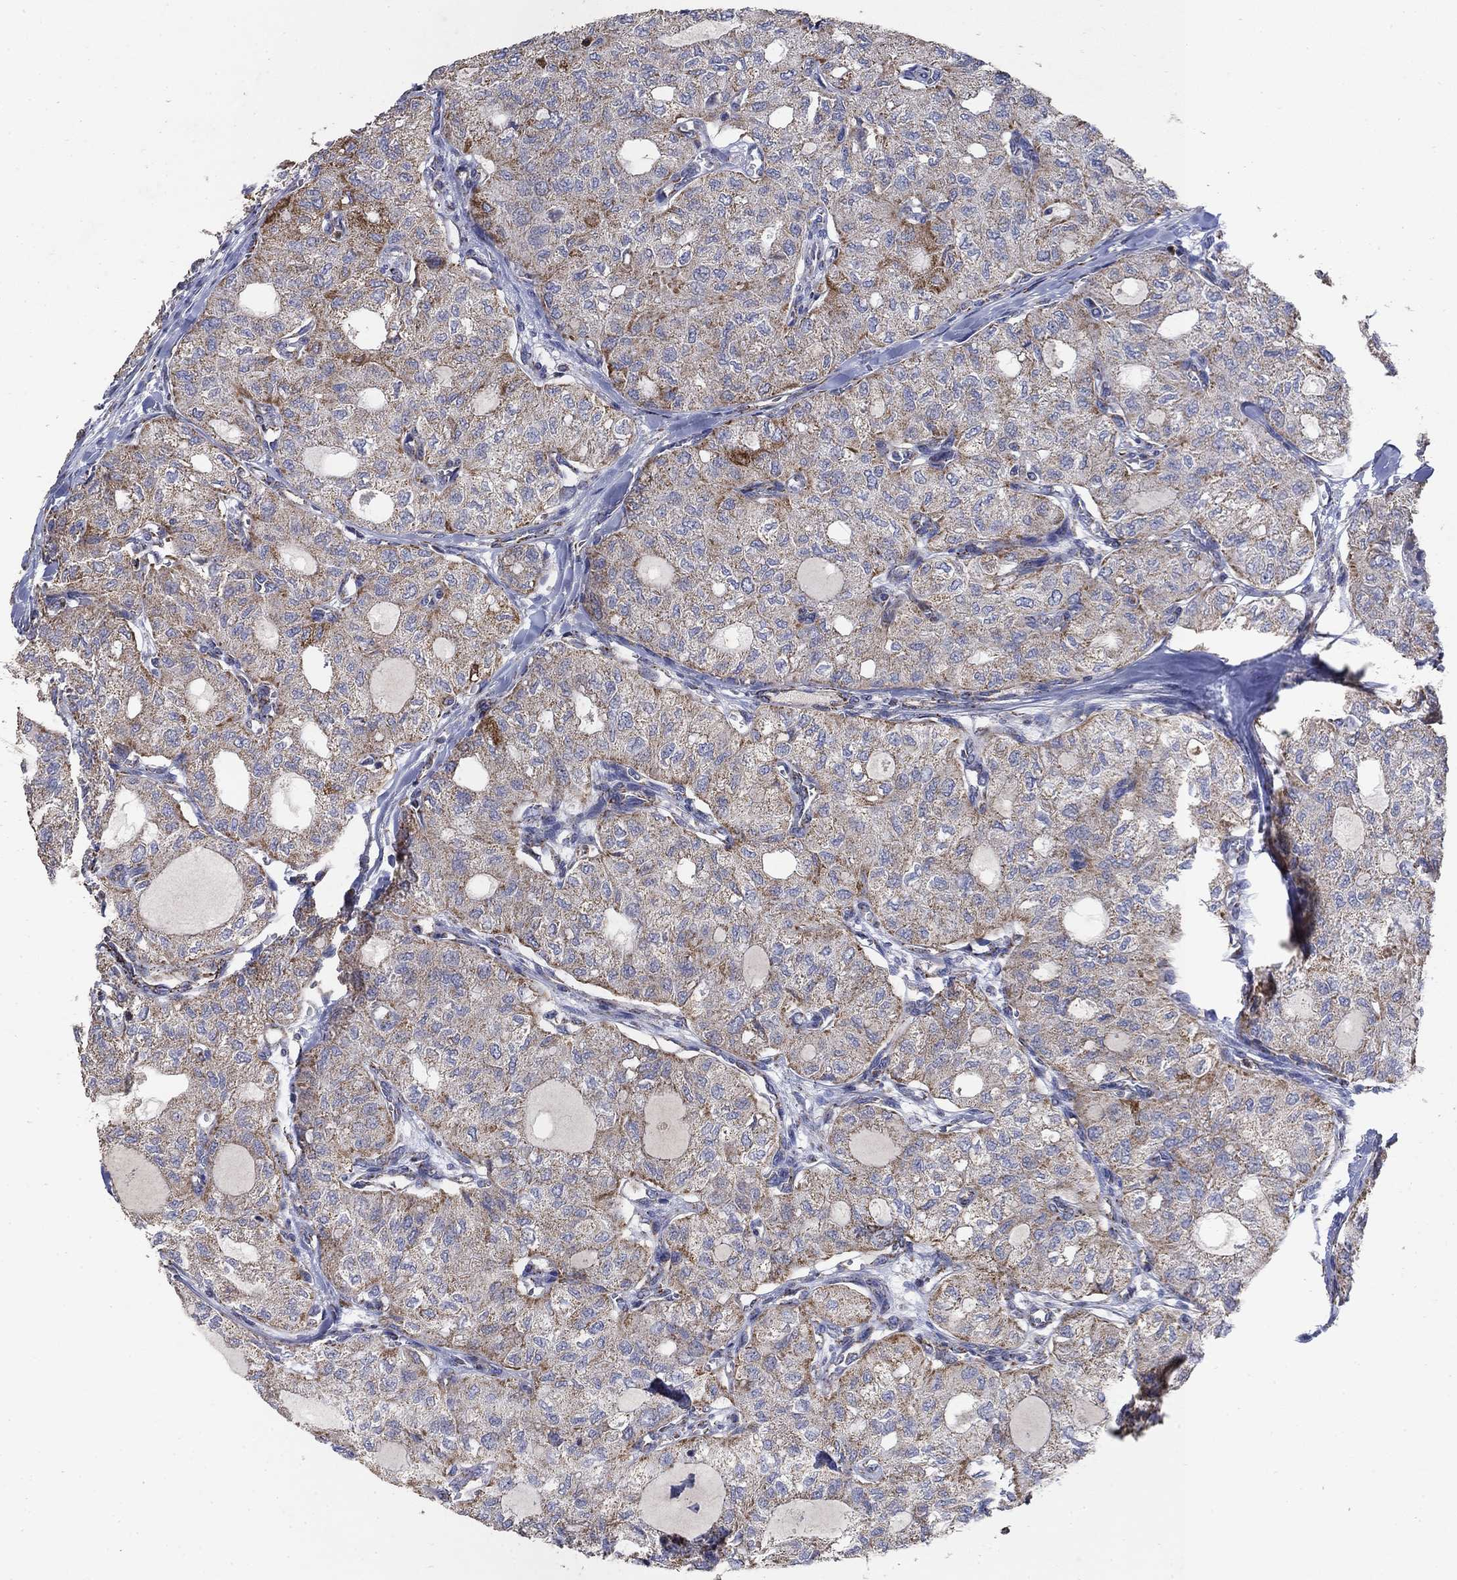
{"staining": {"intensity": "weak", "quantity": ">75%", "location": "cytoplasmic/membranous"}, "tissue": "thyroid cancer", "cell_type": "Tumor cells", "image_type": "cancer", "snomed": [{"axis": "morphology", "description": "Follicular adenoma carcinoma, NOS"}, {"axis": "topography", "description": "Thyroid gland"}], "caption": "Thyroid follicular adenoma carcinoma stained with a protein marker exhibits weak staining in tumor cells.", "gene": "PNPLA2", "patient": {"sex": "male", "age": 75}}